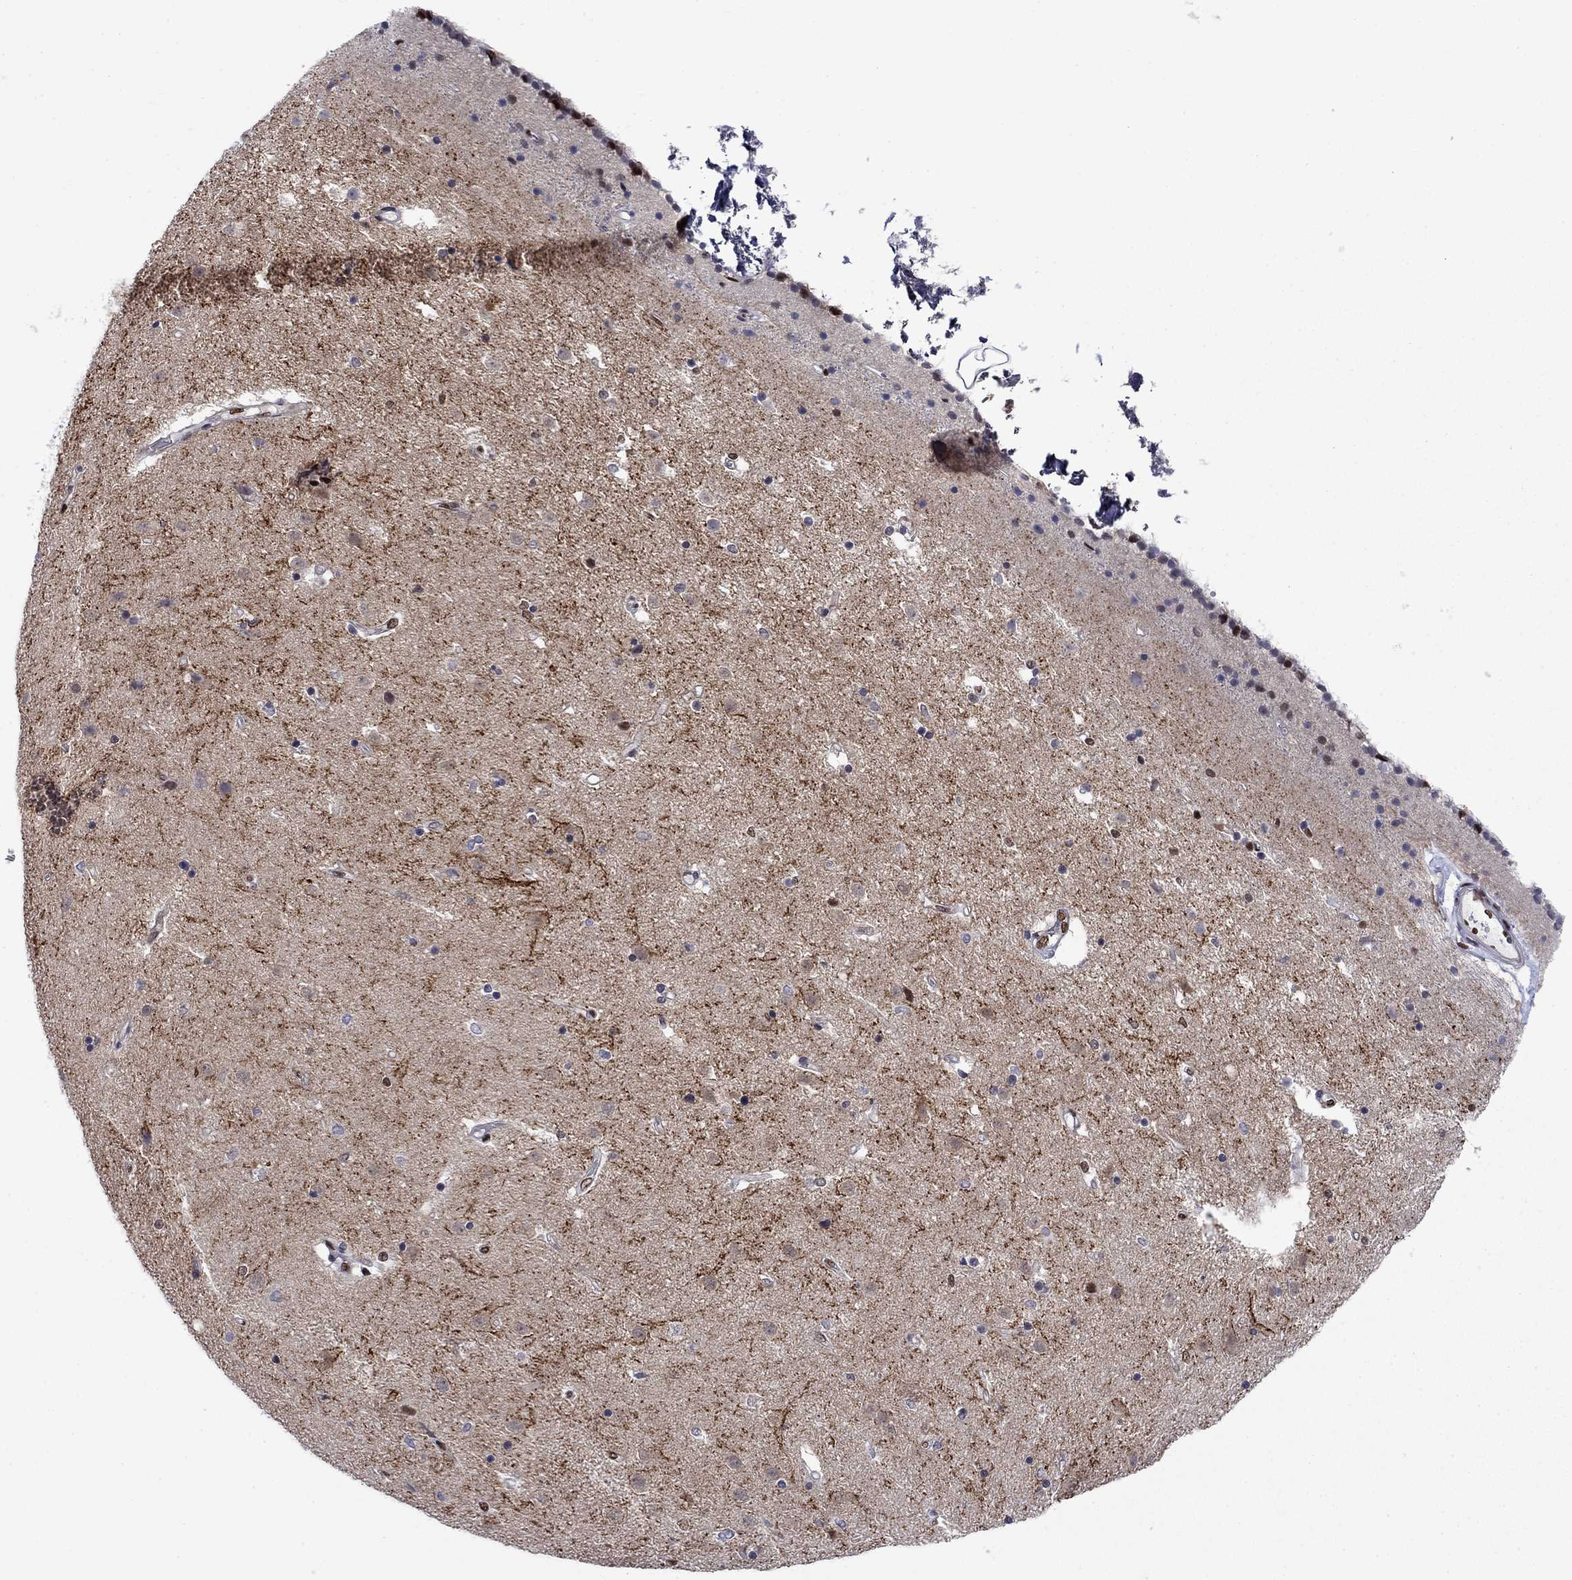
{"staining": {"intensity": "strong", "quantity": "<25%", "location": "nuclear"}, "tissue": "caudate", "cell_type": "Glial cells", "image_type": "normal", "snomed": [{"axis": "morphology", "description": "Normal tissue, NOS"}, {"axis": "topography", "description": "Lateral ventricle wall"}], "caption": "Immunohistochemistry photomicrograph of unremarkable caudate: human caudate stained using IHC displays medium levels of strong protein expression localized specifically in the nuclear of glial cells, appearing as a nuclear brown color.", "gene": "RPRD1B", "patient": {"sex": "female", "age": 71}}